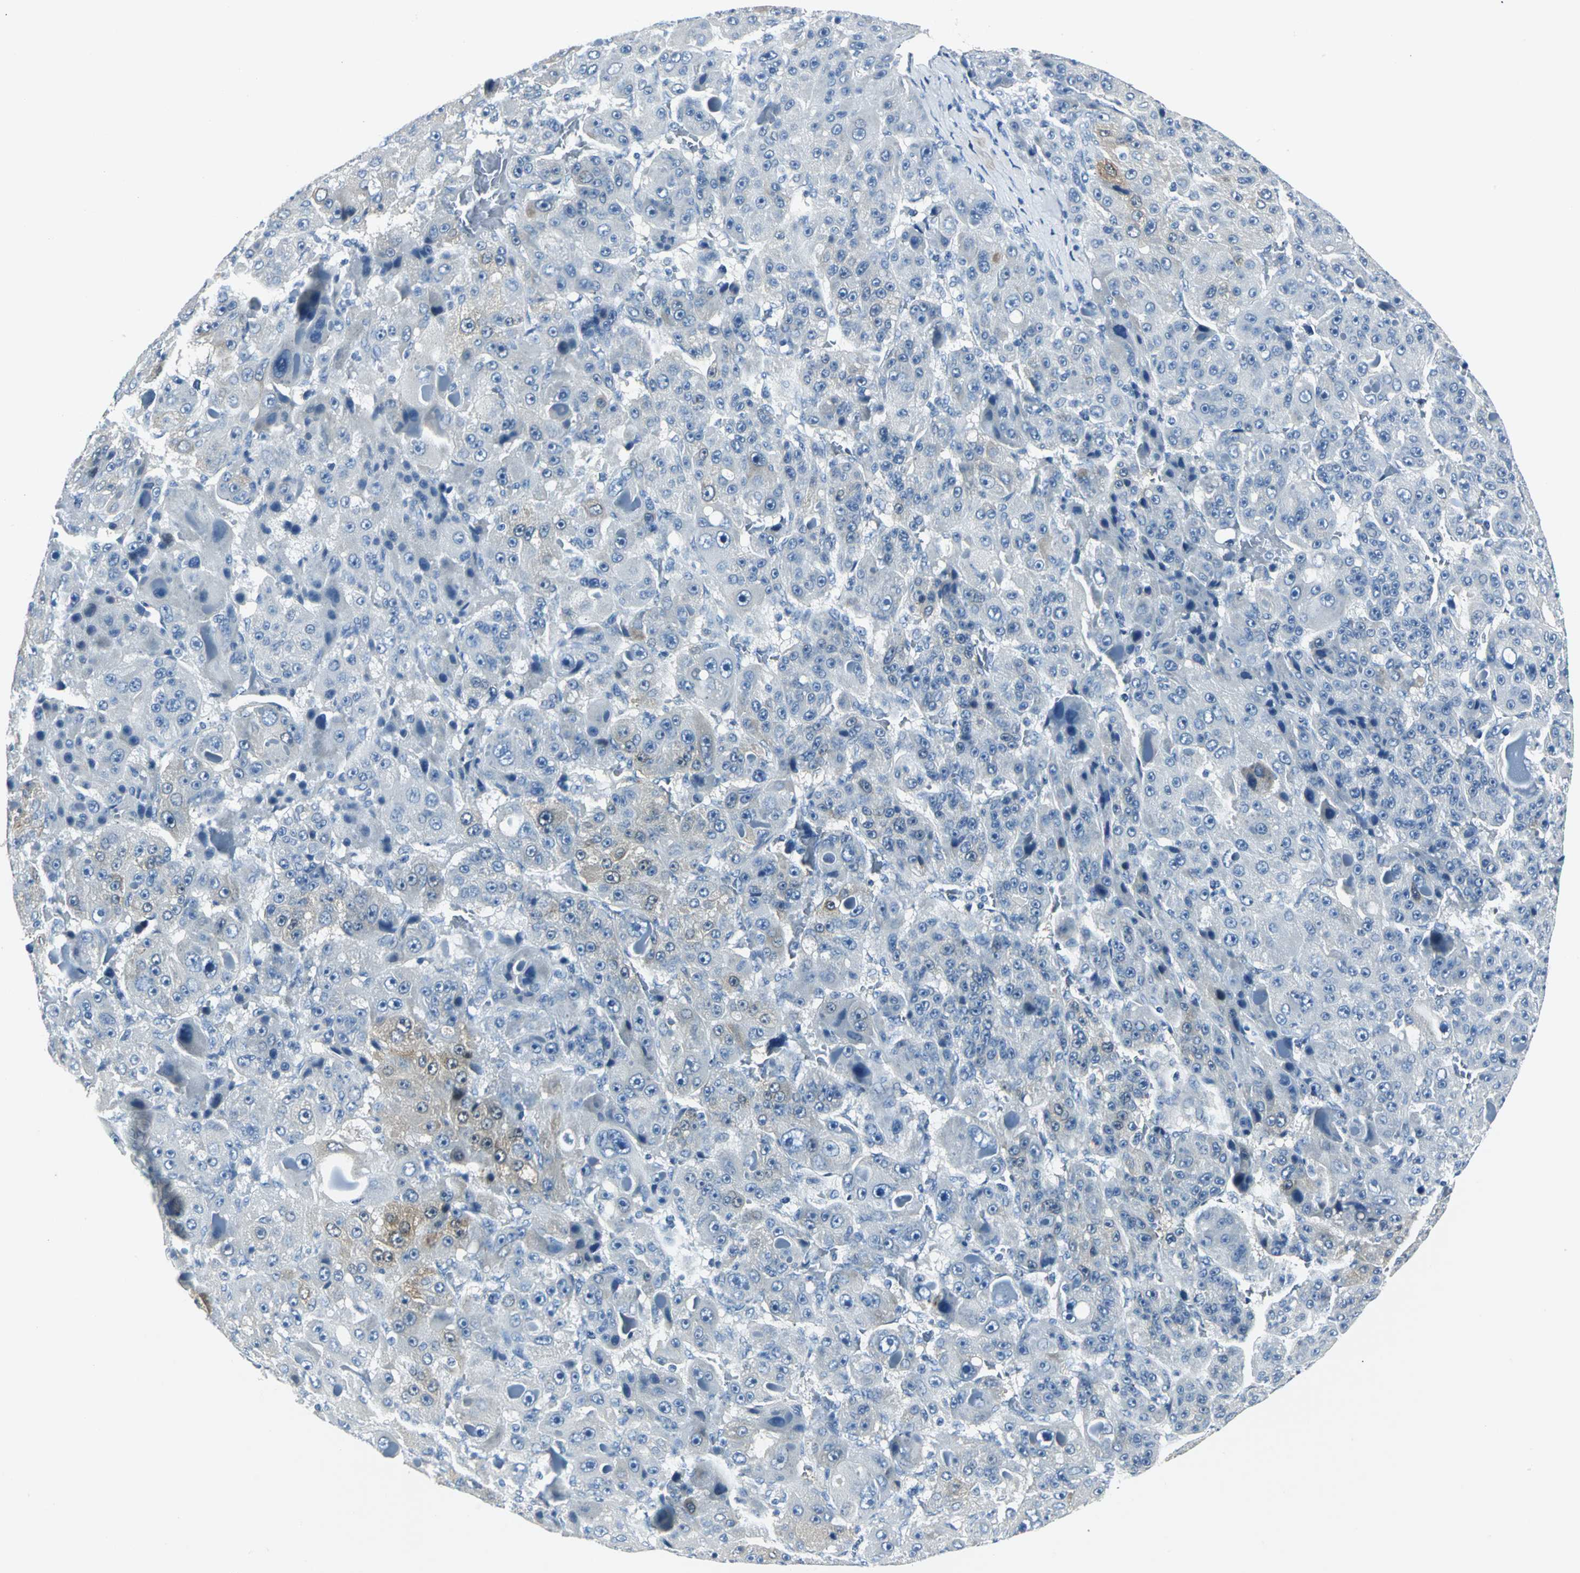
{"staining": {"intensity": "weak", "quantity": "<25%", "location": "cytoplasmic/membranous"}, "tissue": "liver cancer", "cell_type": "Tumor cells", "image_type": "cancer", "snomed": [{"axis": "morphology", "description": "Carcinoma, Hepatocellular, NOS"}, {"axis": "topography", "description": "Liver"}], "caption": "This photomicrograph is of hepatocellular carcinoma (liver) stained with immunohistochemistry (IHC) to label a protein in brown with the nuclei are counter-stained blue. There is no staining in tumor cells.", "gene": "RIPOR1", "patient": {"sex": "male", "age": 76}}